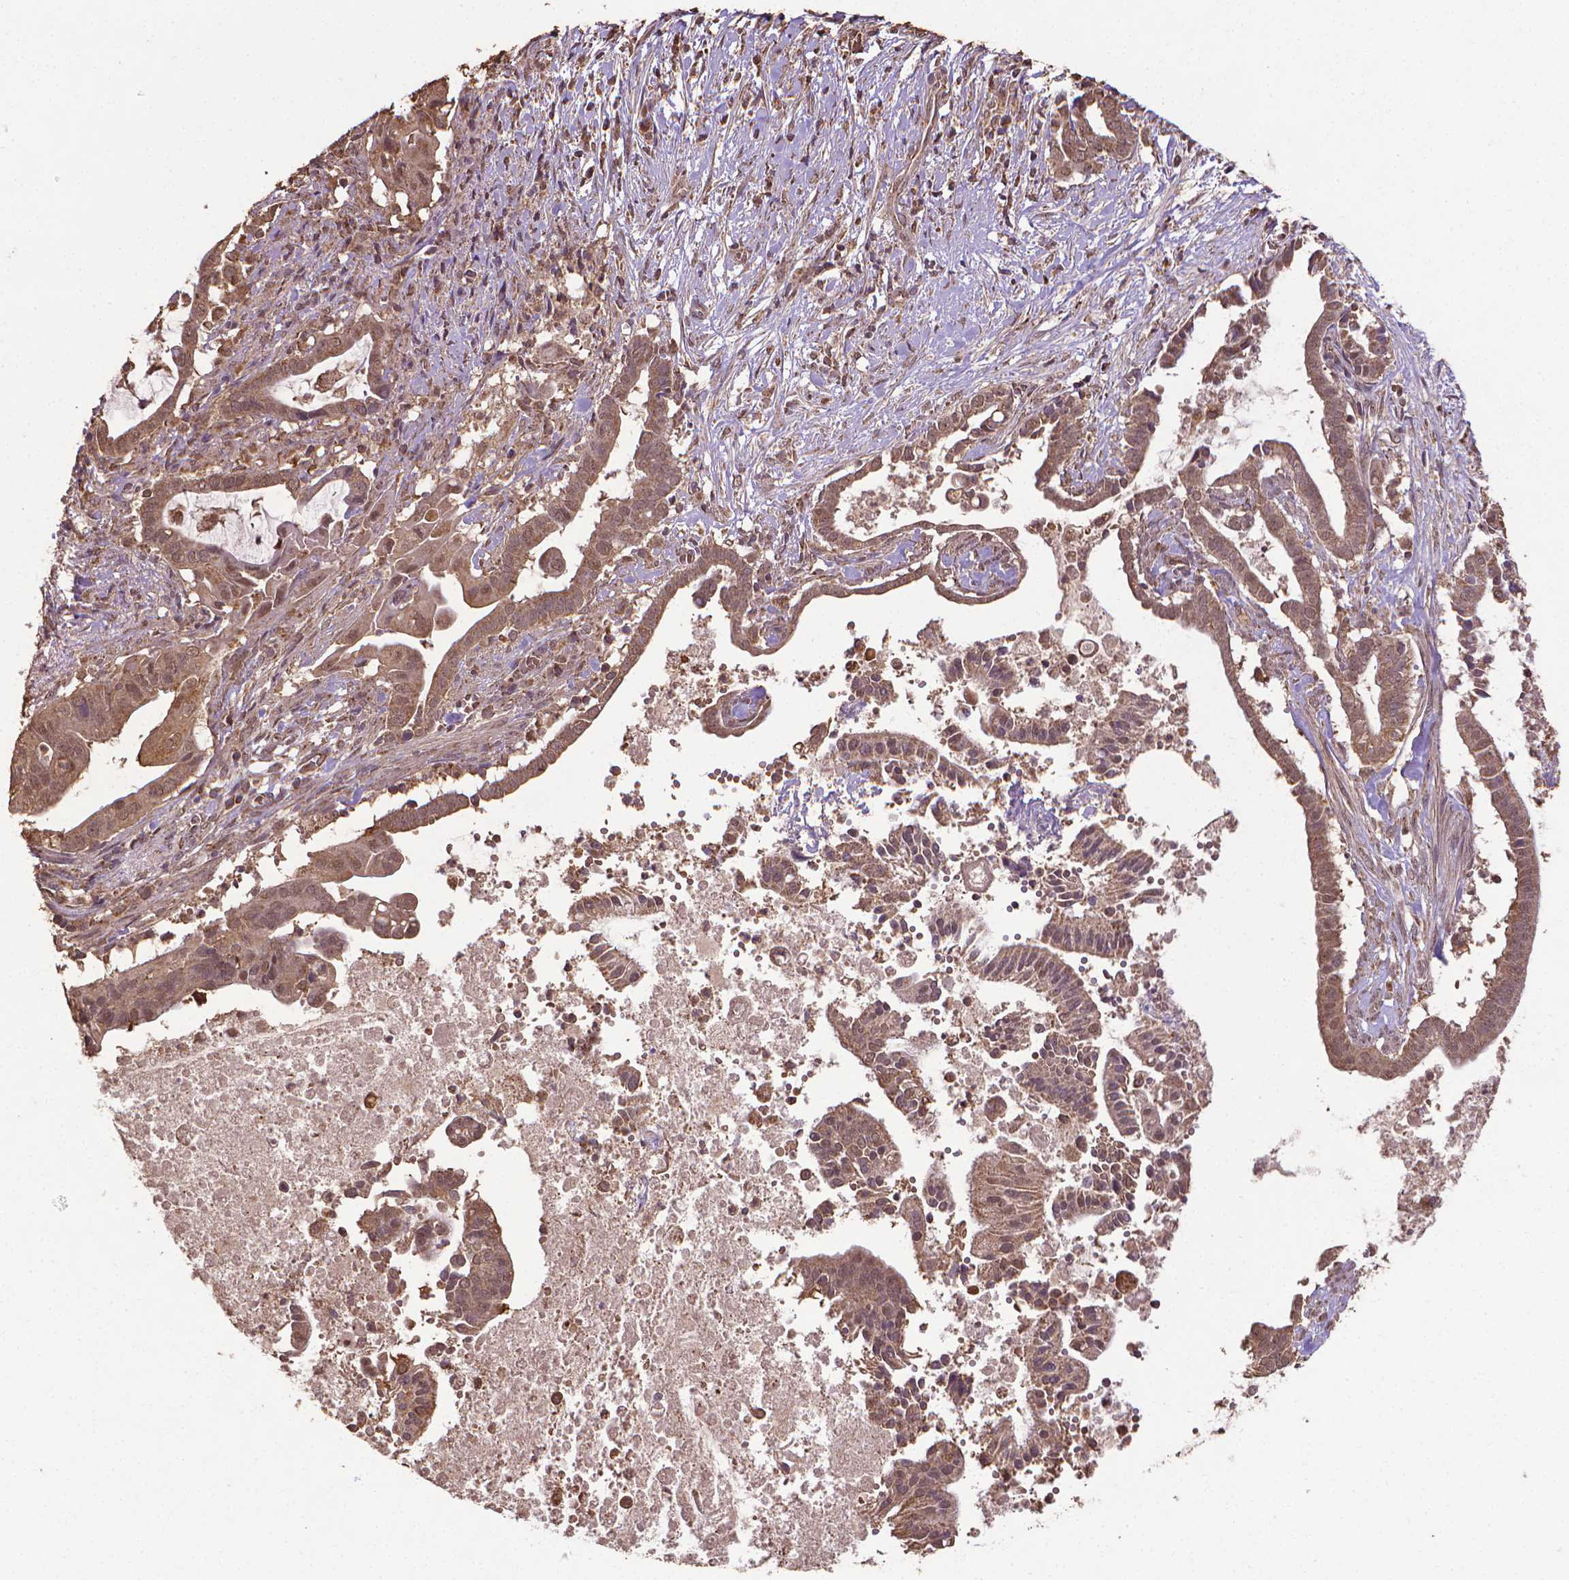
{"staining": {"intensity": "moderate", "quantity": ">75%", "location": "cytoplasmic/membranous,nuclear"}, "tissue": "pancreatic cancer", "cell_type": "Tumor cells", "image_type": "cancer", "snomed": [{"axis": "morphology", "description": "Adenocarcinoma, NOS"}, {"axis": "topography", "description": "Pancreas"}], "caption": "A micrograph of pancreatic cancer (adenocarcinoma) stained for a protein reveals moderate cytoplasmic/membranous and nuclear brown staining in tumor cells. (DAB IHC, brown staining for protein, blue staining for nuclei).", "gene": "DCAF1", "patient": {"sex": "male", "age": 61}}